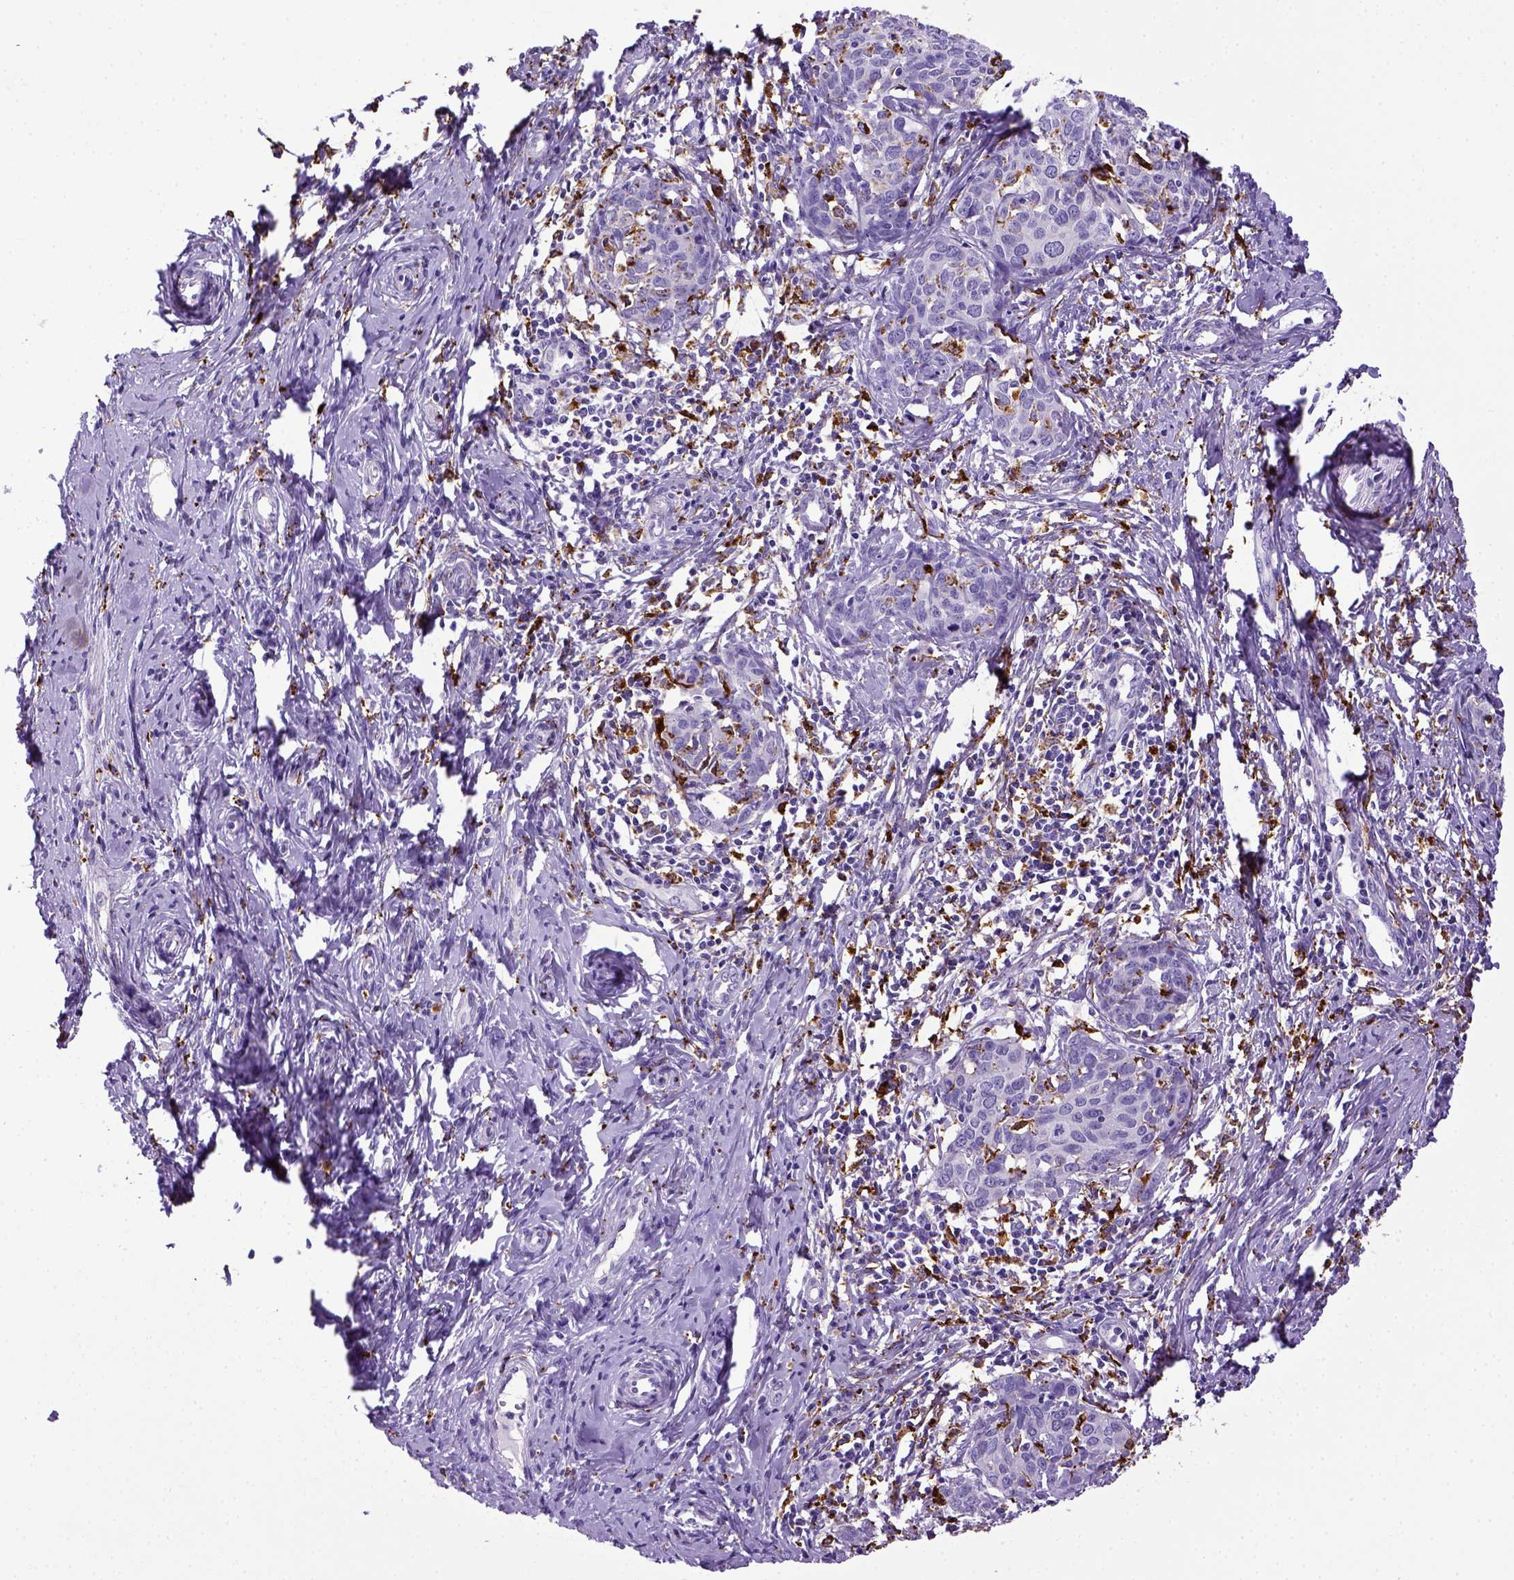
{"staining": {"intensity": "negative", "quantity": "none", "location": "none"}, "tissue": "cervical cancer", "cell_type": "Tumor cells", "image_type": "cancer", "snomed": [{"axis": "morphology", "description": "Squamous cell carcinoma, NOS"}, {"axis": "topography", "description": "Cervix"}], "caption": "This is a micrograph of IHC staining of squamous cell carcinoma (cervical), which shows no positivity in tumor cells.", "gene": "CD68", "patient": {"sex": "female", "age": 62}}